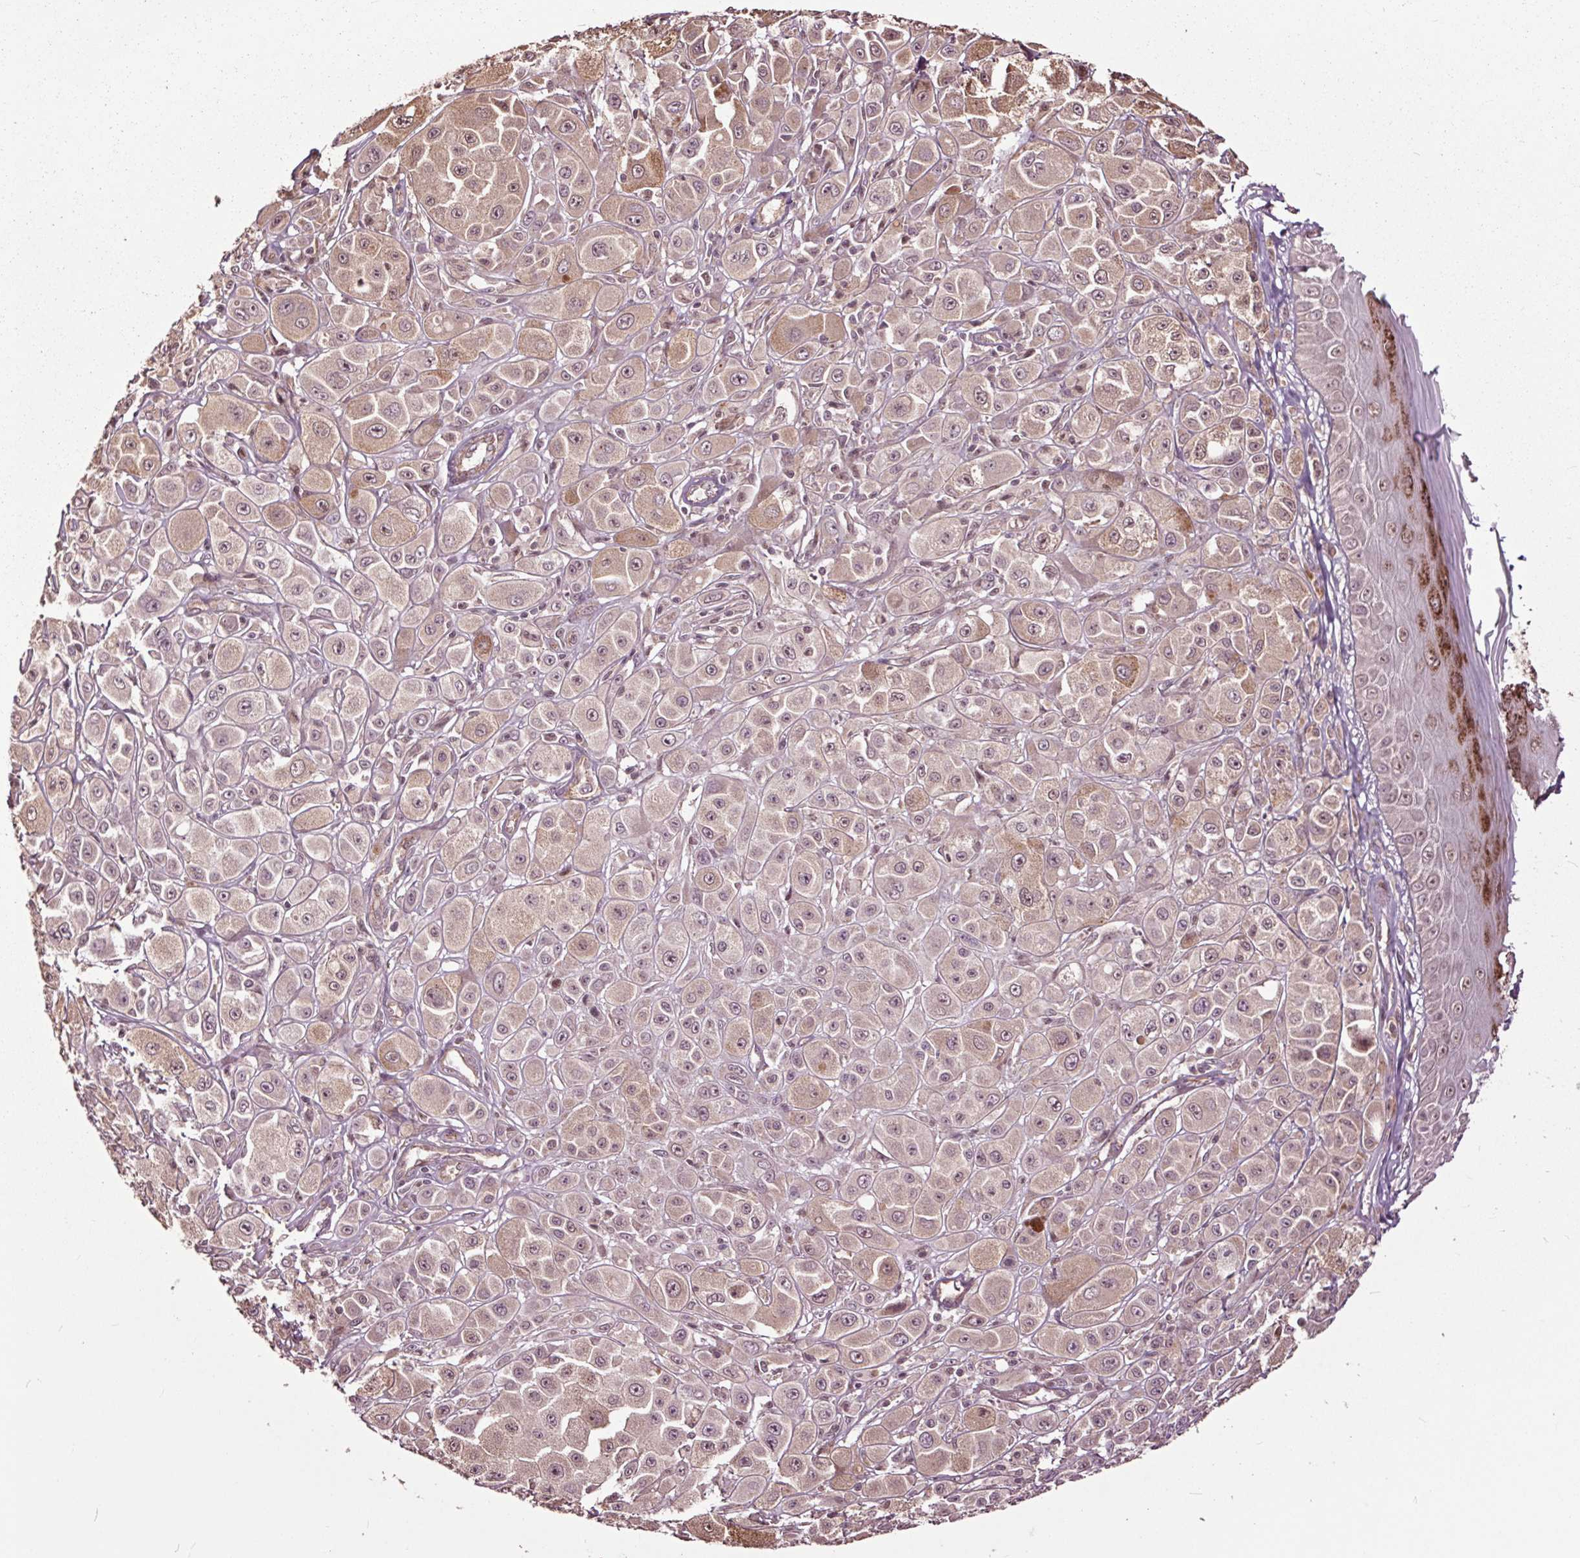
{"staining": {"intensity": "weak", "quantity": "25%-75%", "location": "cytoplasmic/membranous"}, "tissue": "melanoma", "cell_type": "Tumor cells", "image_type": "cancer", "snomed": [{"axis": "morphology", "description": "Malignant melanoma, NOS"}, {"axis": "topography", "description": "Skin"}], "caption": "This is an image of IHC staining of melanoma, which shows weak positivity in the cytoplasmic/membranous of tumor cells.", "gene": "CEP95", "patient": {"sex": "male", "age": 67}}